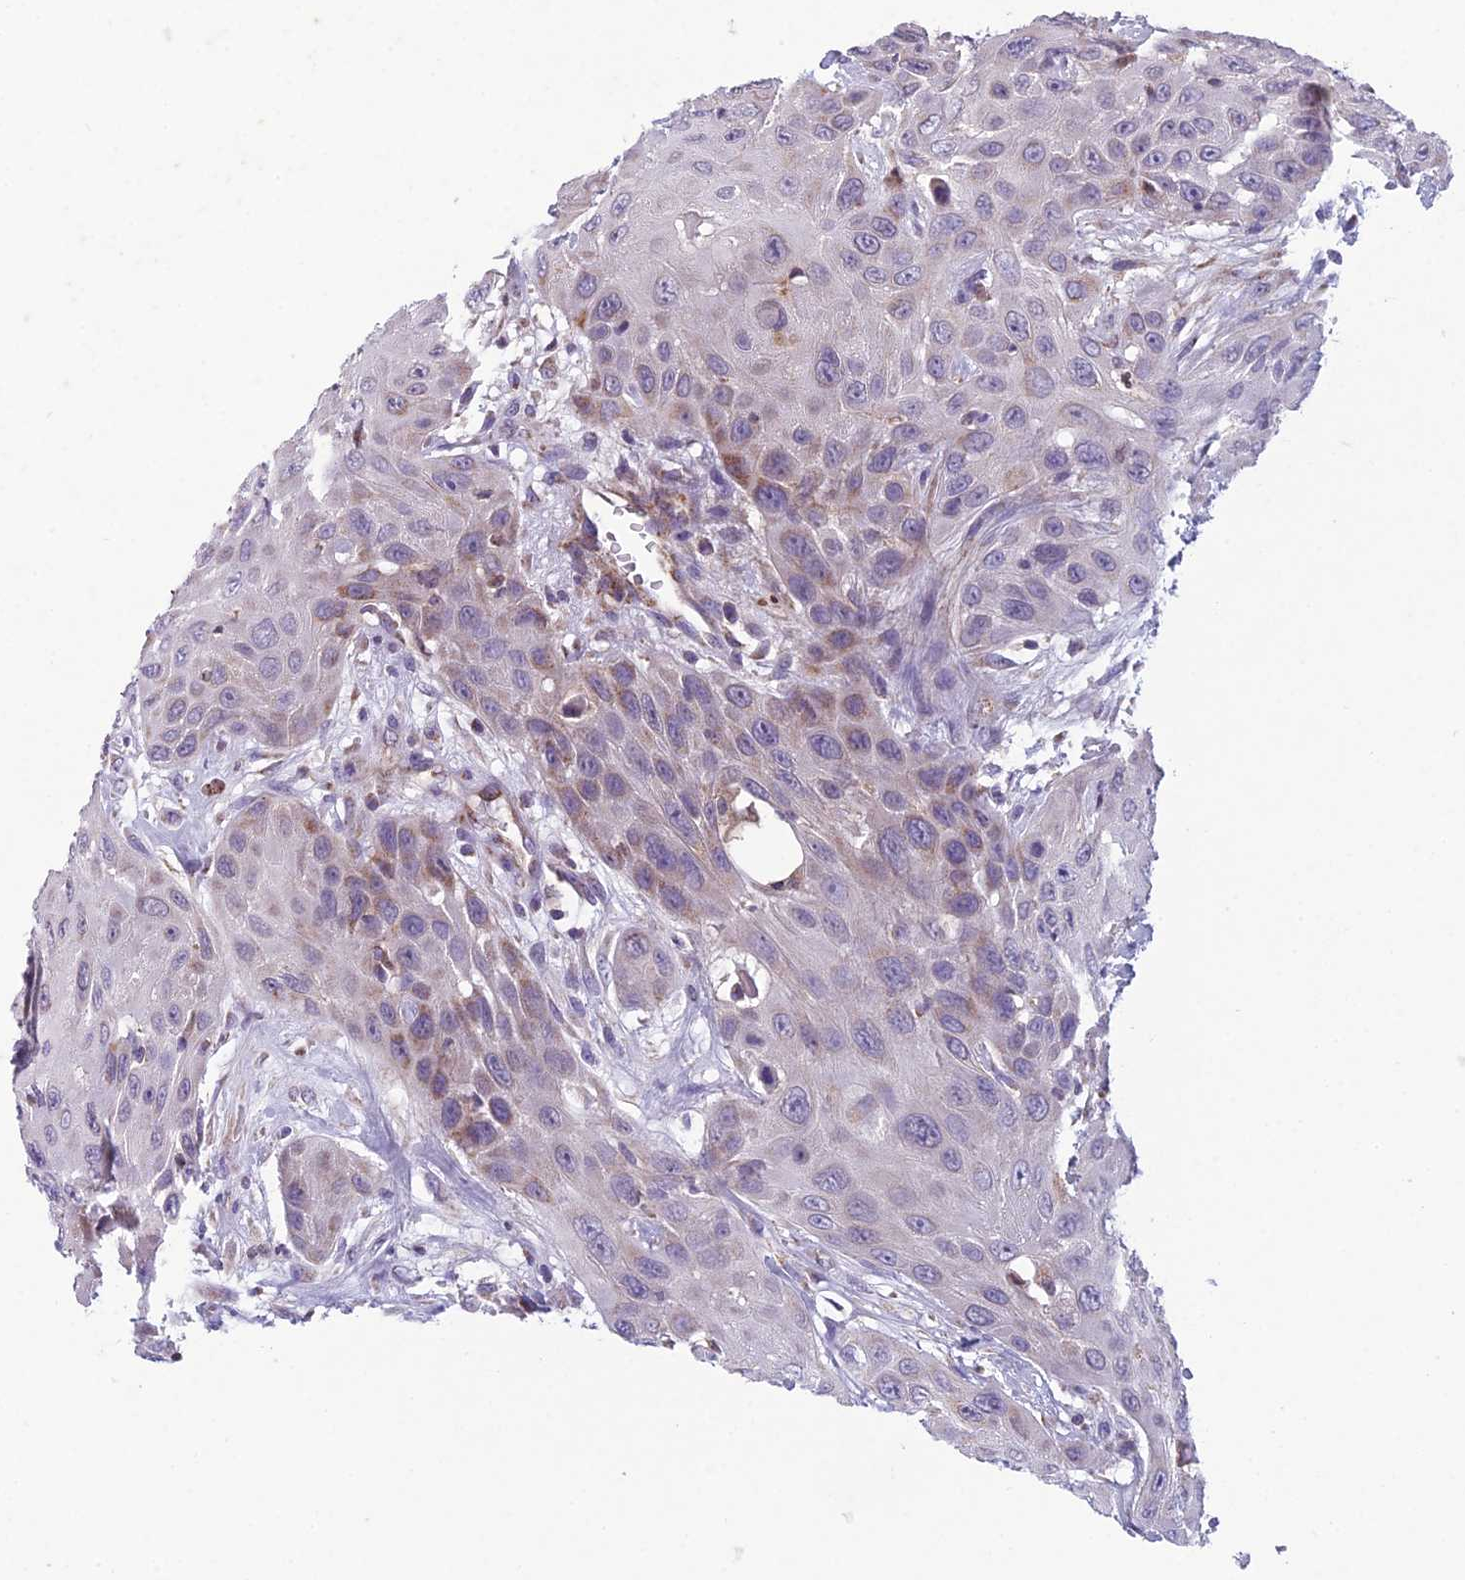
{"staining": {"intensity": "weak", "quantity": "25%-75%", "location": "cytoplasmic/membranous"}, "tissue": "head and neck cancer", "cell_type": "Tumor cells", "image_type": "cancer", "snomed": [{"axis": "morphology", "description": "Squamous cell carcinoma, NOS"}, {"axis": "topography", "description": "Head-Neck"}], "caption": "DAB immunohistochemical staining of head and neck cancer (squamous cell carcinoma) exhibits weak cytoplasmic/membranous protein expression in about 25%-75% of tumor cells. (DAB = brown stain, brightfield microscopy at high magnification).", "gene": "ENSG00000188897", "patient": {"sex": "male", "age": 81}}